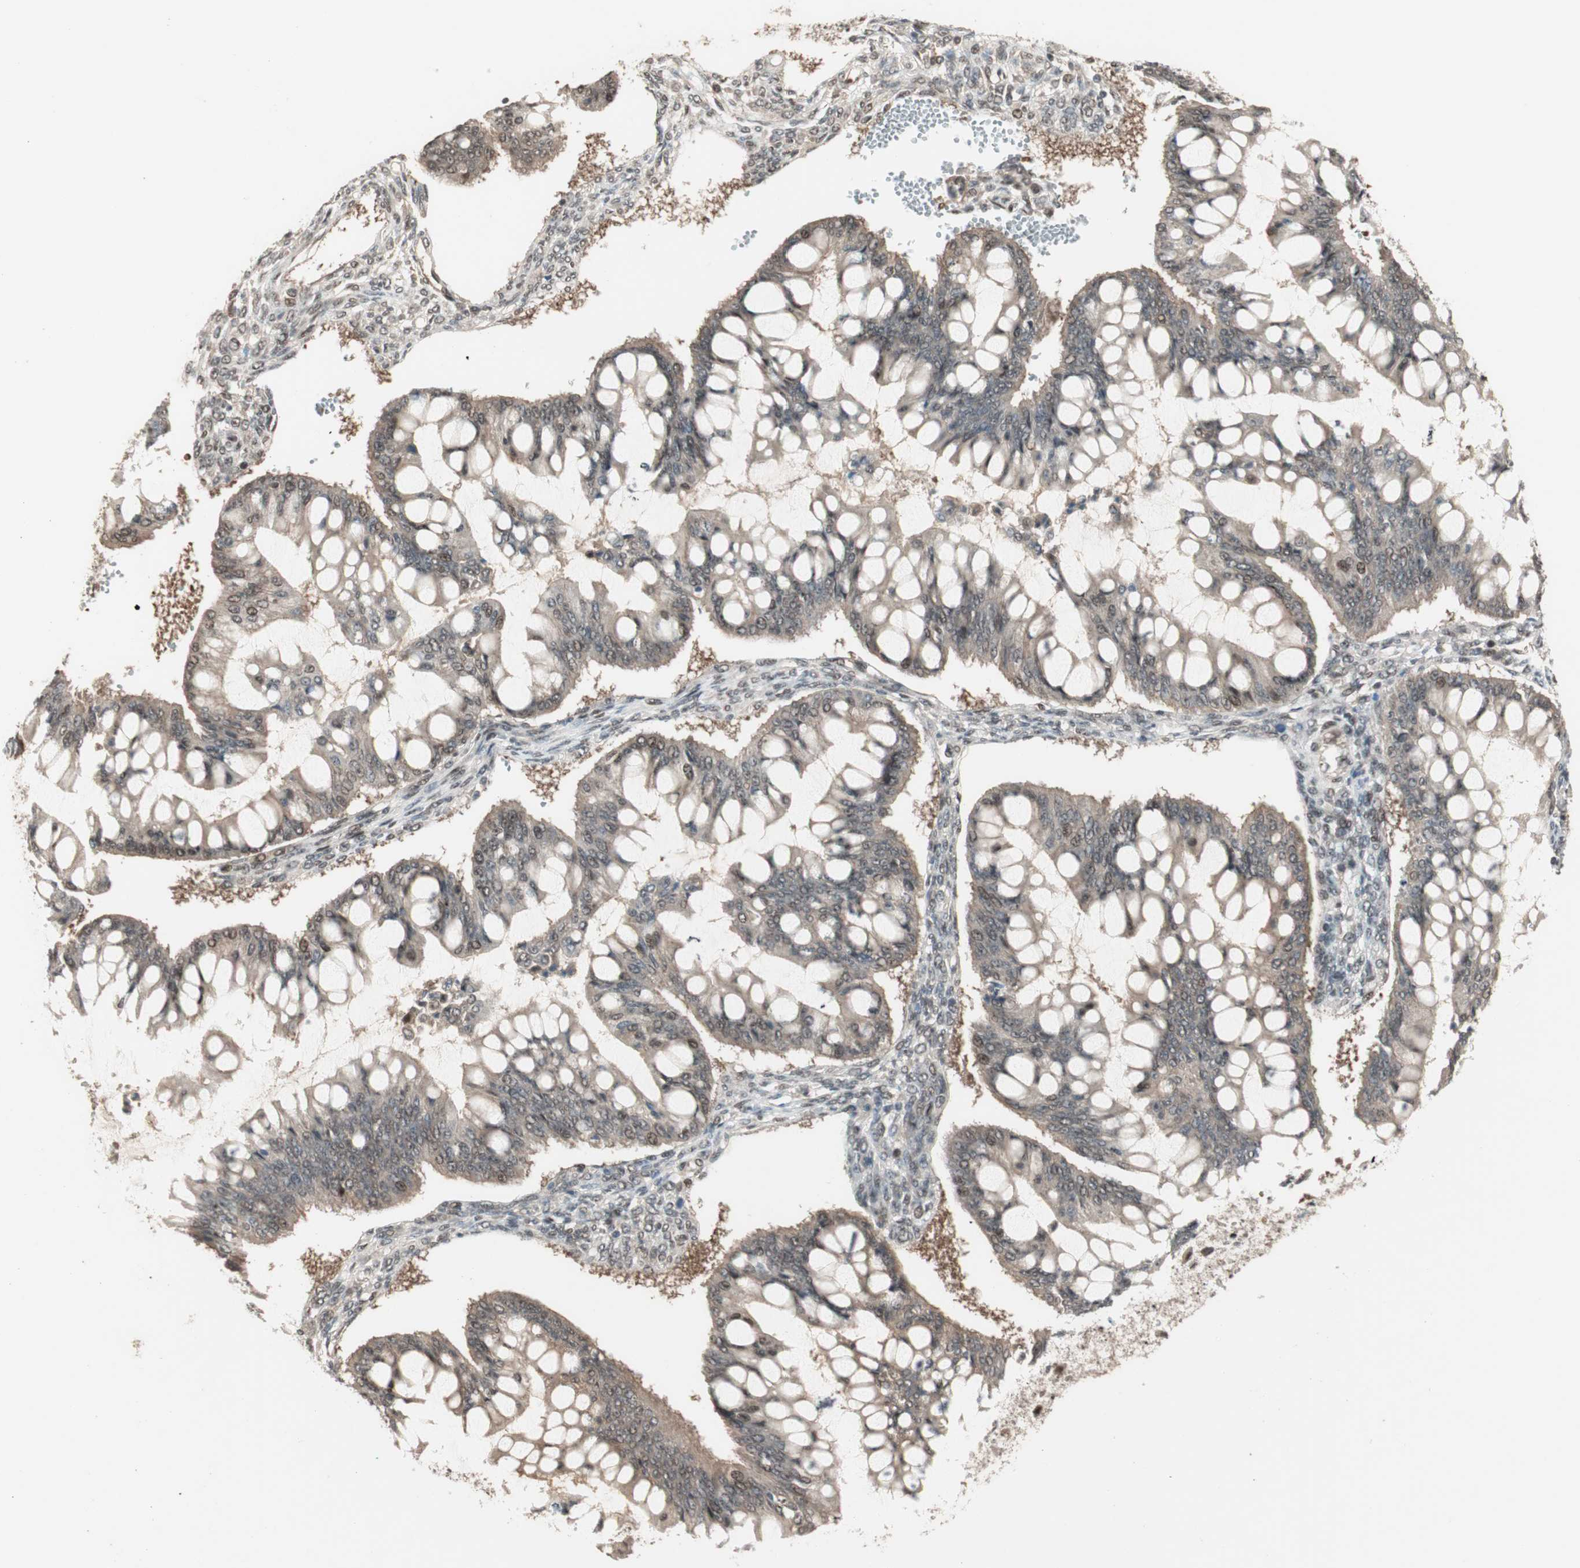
{"staining": {"intensity": "weak", "quantity": "25%-75%", "location": "cytoplasmic/membranous,nuclear"}, "tissue": "ovarian cancer", "cell_type": "Tumor cells", "image_type": "cancer", "snomed": [{"axis": "morphology", "description": "Cystadenocarcinoma, mucinous, NOS"}, {"axis": "topography", "description": "Ovary"}], "caption": "Tumor cells exhibit low levels of weak cytoplasmic/membranous and nuclear expression in approximately 25%-75% of cells in human ovarian cancer.", "gene": "ZNF701", "patient": {"sex": "female", "age": 73}}